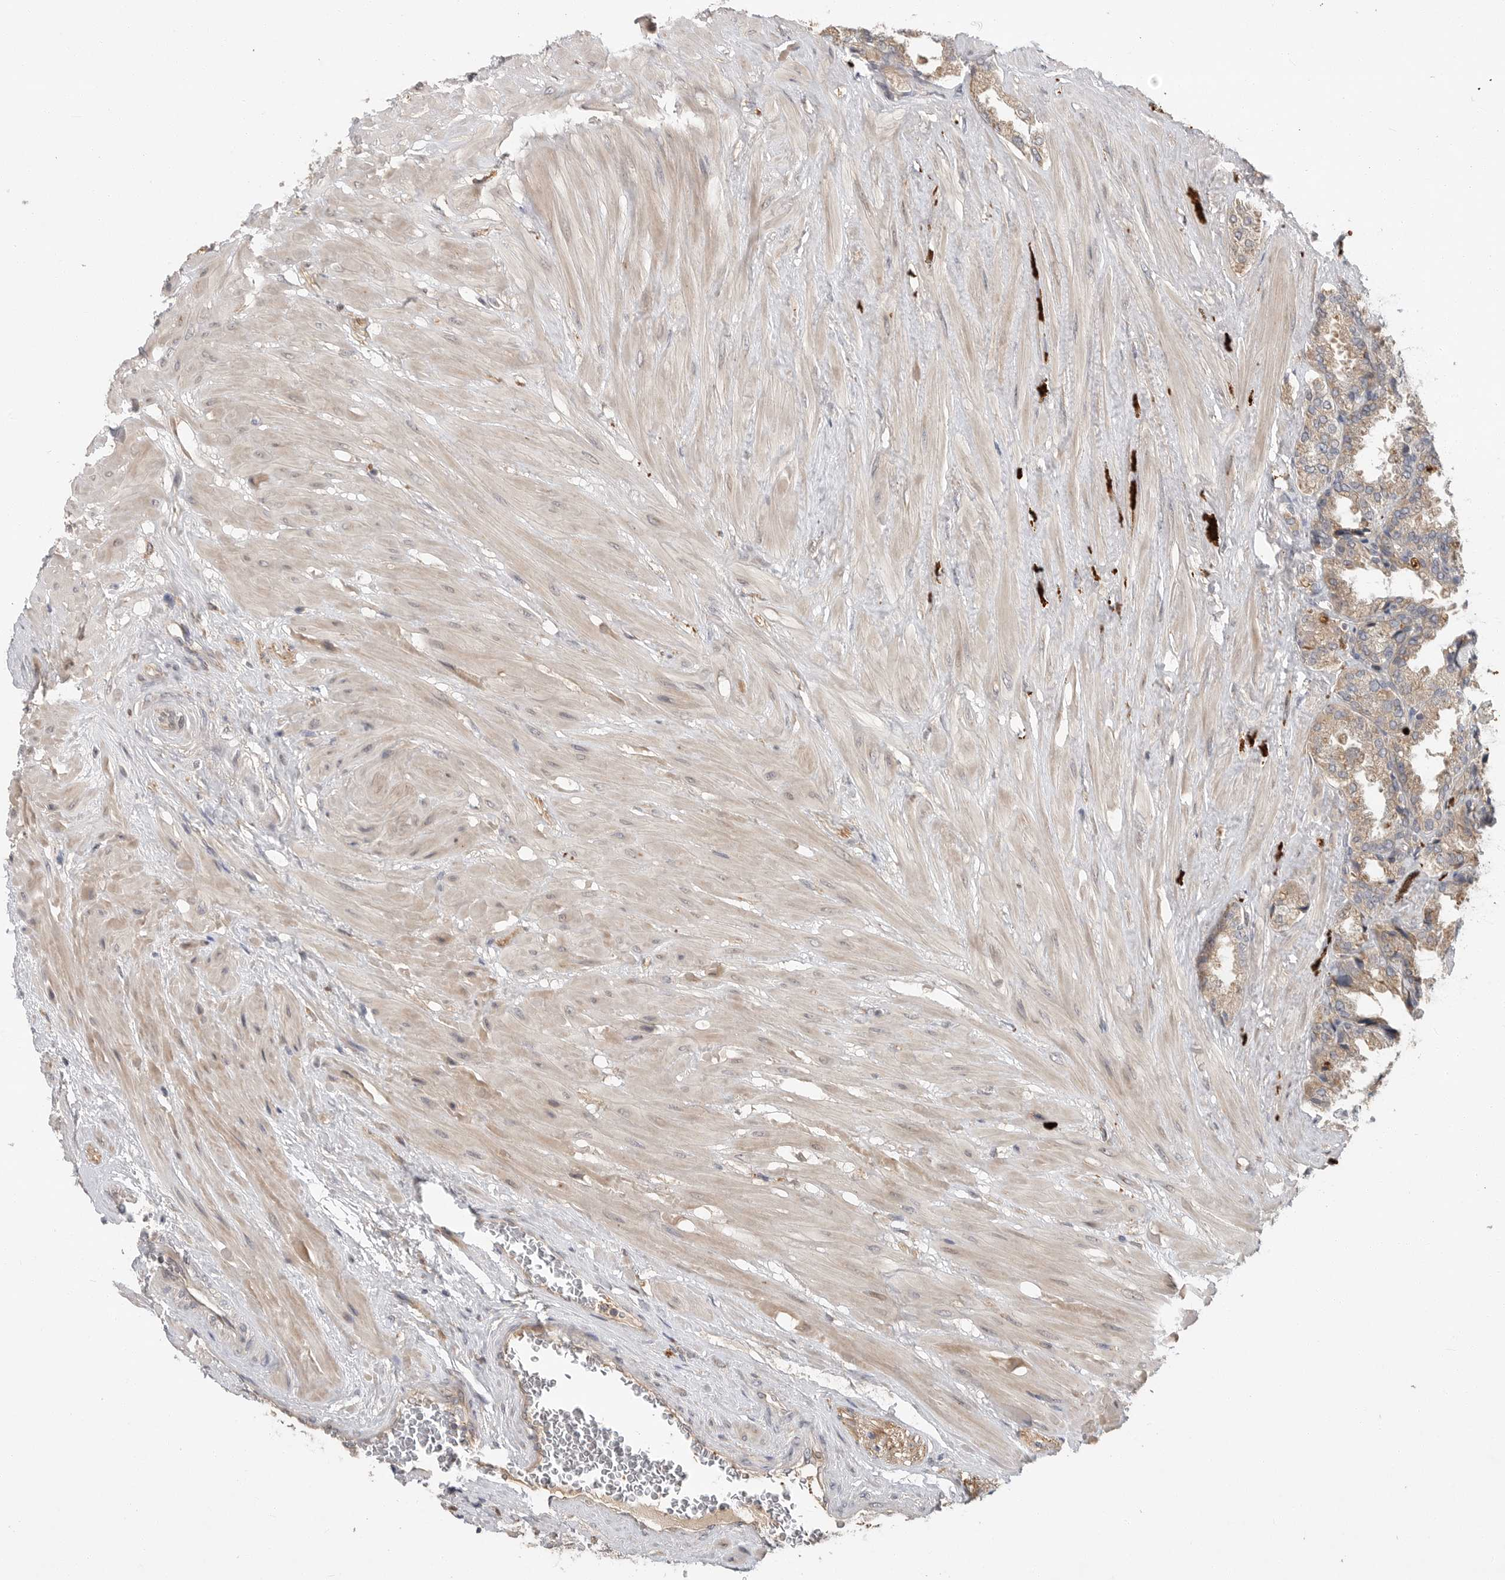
{"staining": {"intensity": "moderate", "quantity": ">75%", "location": "cytoplasmic/membranous"}, "tissue": "seminal vesicle", "cell_type": "Glandular cells", "image_type": "normal", "snomed": [{"axis": "morphology", "description": "Normal tissue, NOS"}, {"axis": "topography", "description": "Seminal veicle"}], "caption": "Brown immunohistochemical staining in normal seminal vesicle displays moderate cytoplasmic/membranous staining in approximately >75% of glandular cells.", "gene": "OSBPL9", "patient": {"sex": "male", "age": 46}}